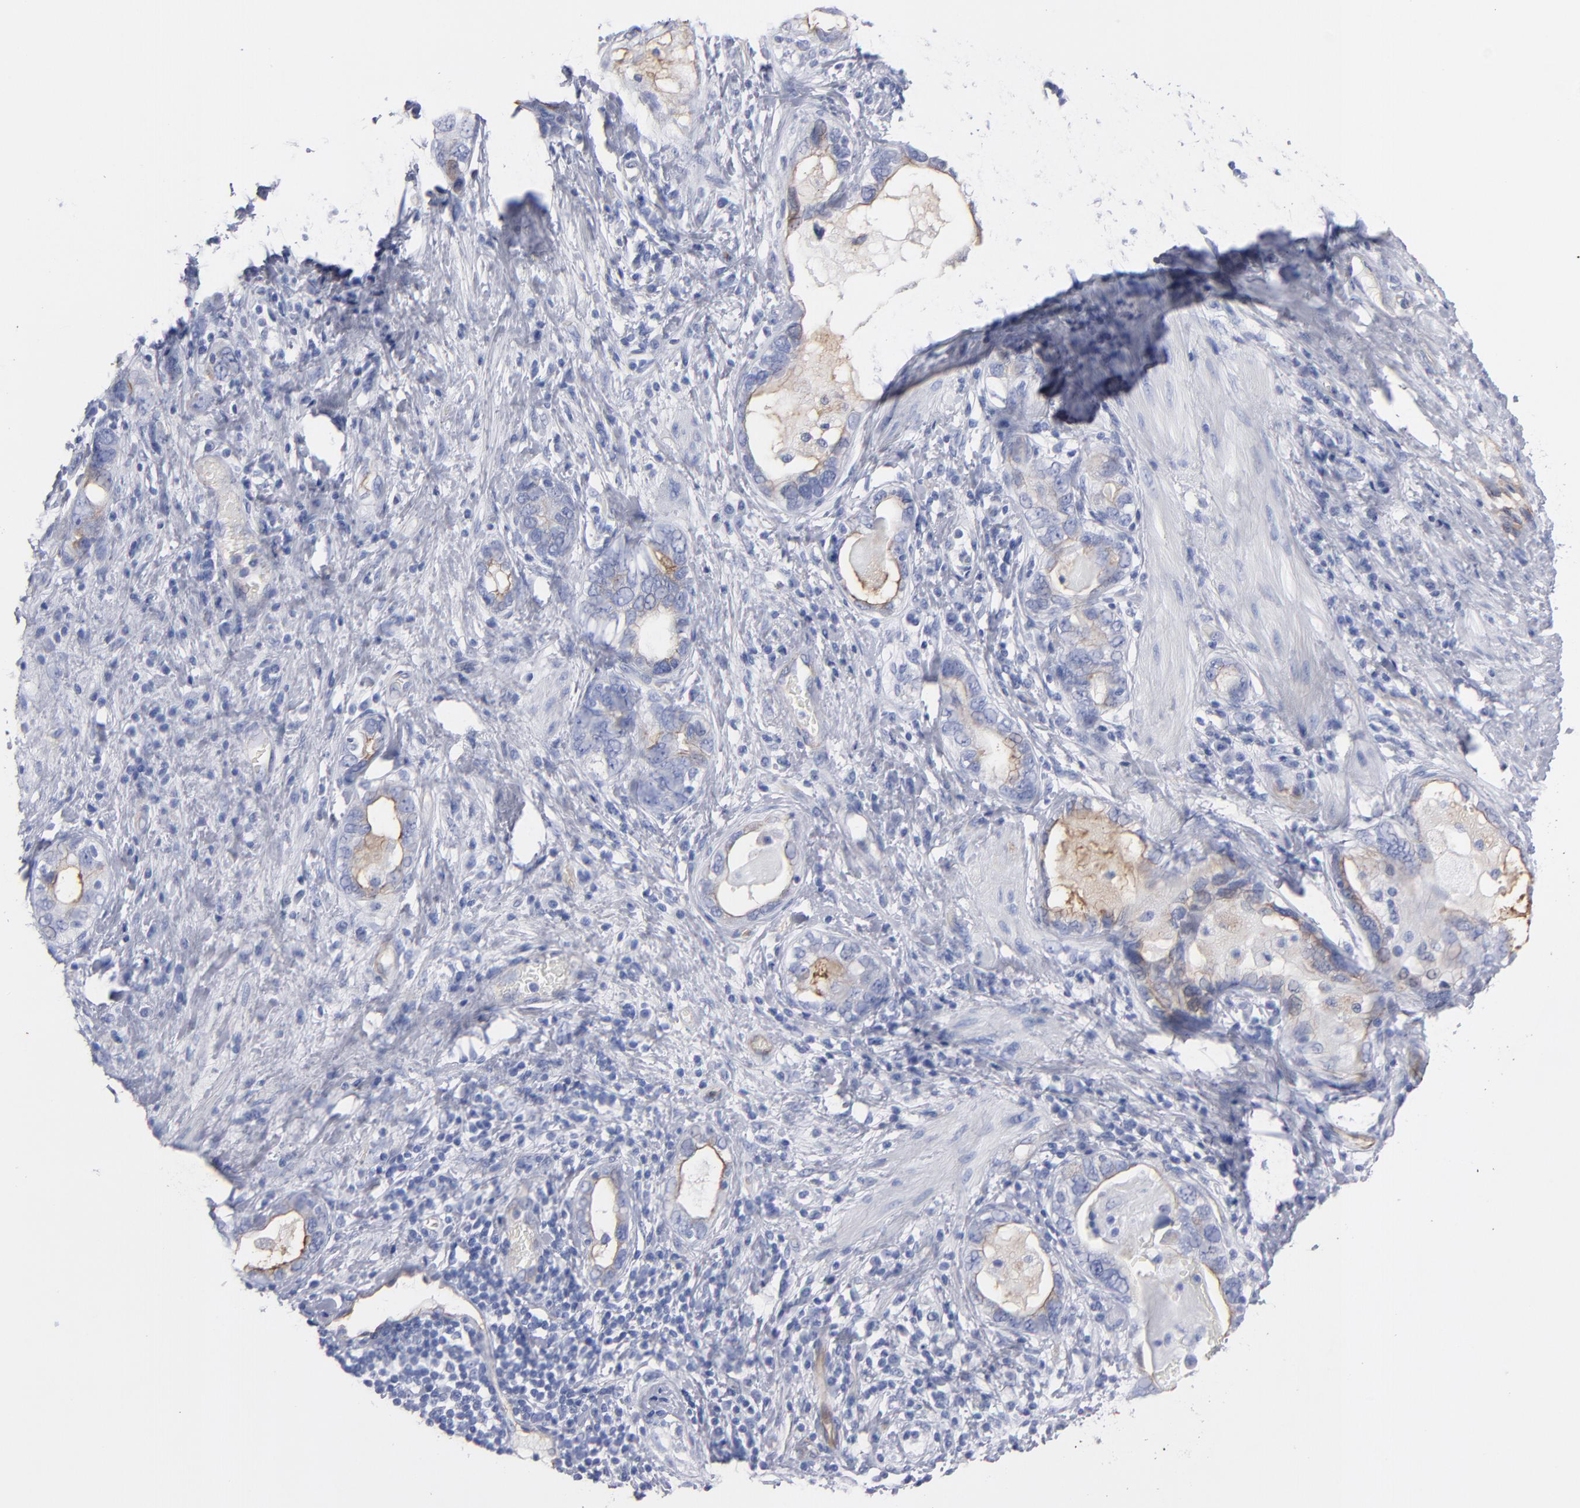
{"staining": {"intensity": "weak", "quantity": "<25%", "location": "cytoplasmic/membranous"}, "tissue": "stomach cancer", "cell_type": "Tumor cells", "image_type": "cancer", "snomed": [{"axis": "morphology", "description": "Adenocarcinoma, NOS"}, {"axis": "topography", "description": "Stomach, lower"}], "caption": "A micrograph of human stomach cancer (adenocarcinoma) is negative for staining in tumor cells. (Brightfield microscopy of DAB immunohistochemistry at high magnification).", "gene": "TM4SF1", "patient": {"sex": "female", "age": 93}}